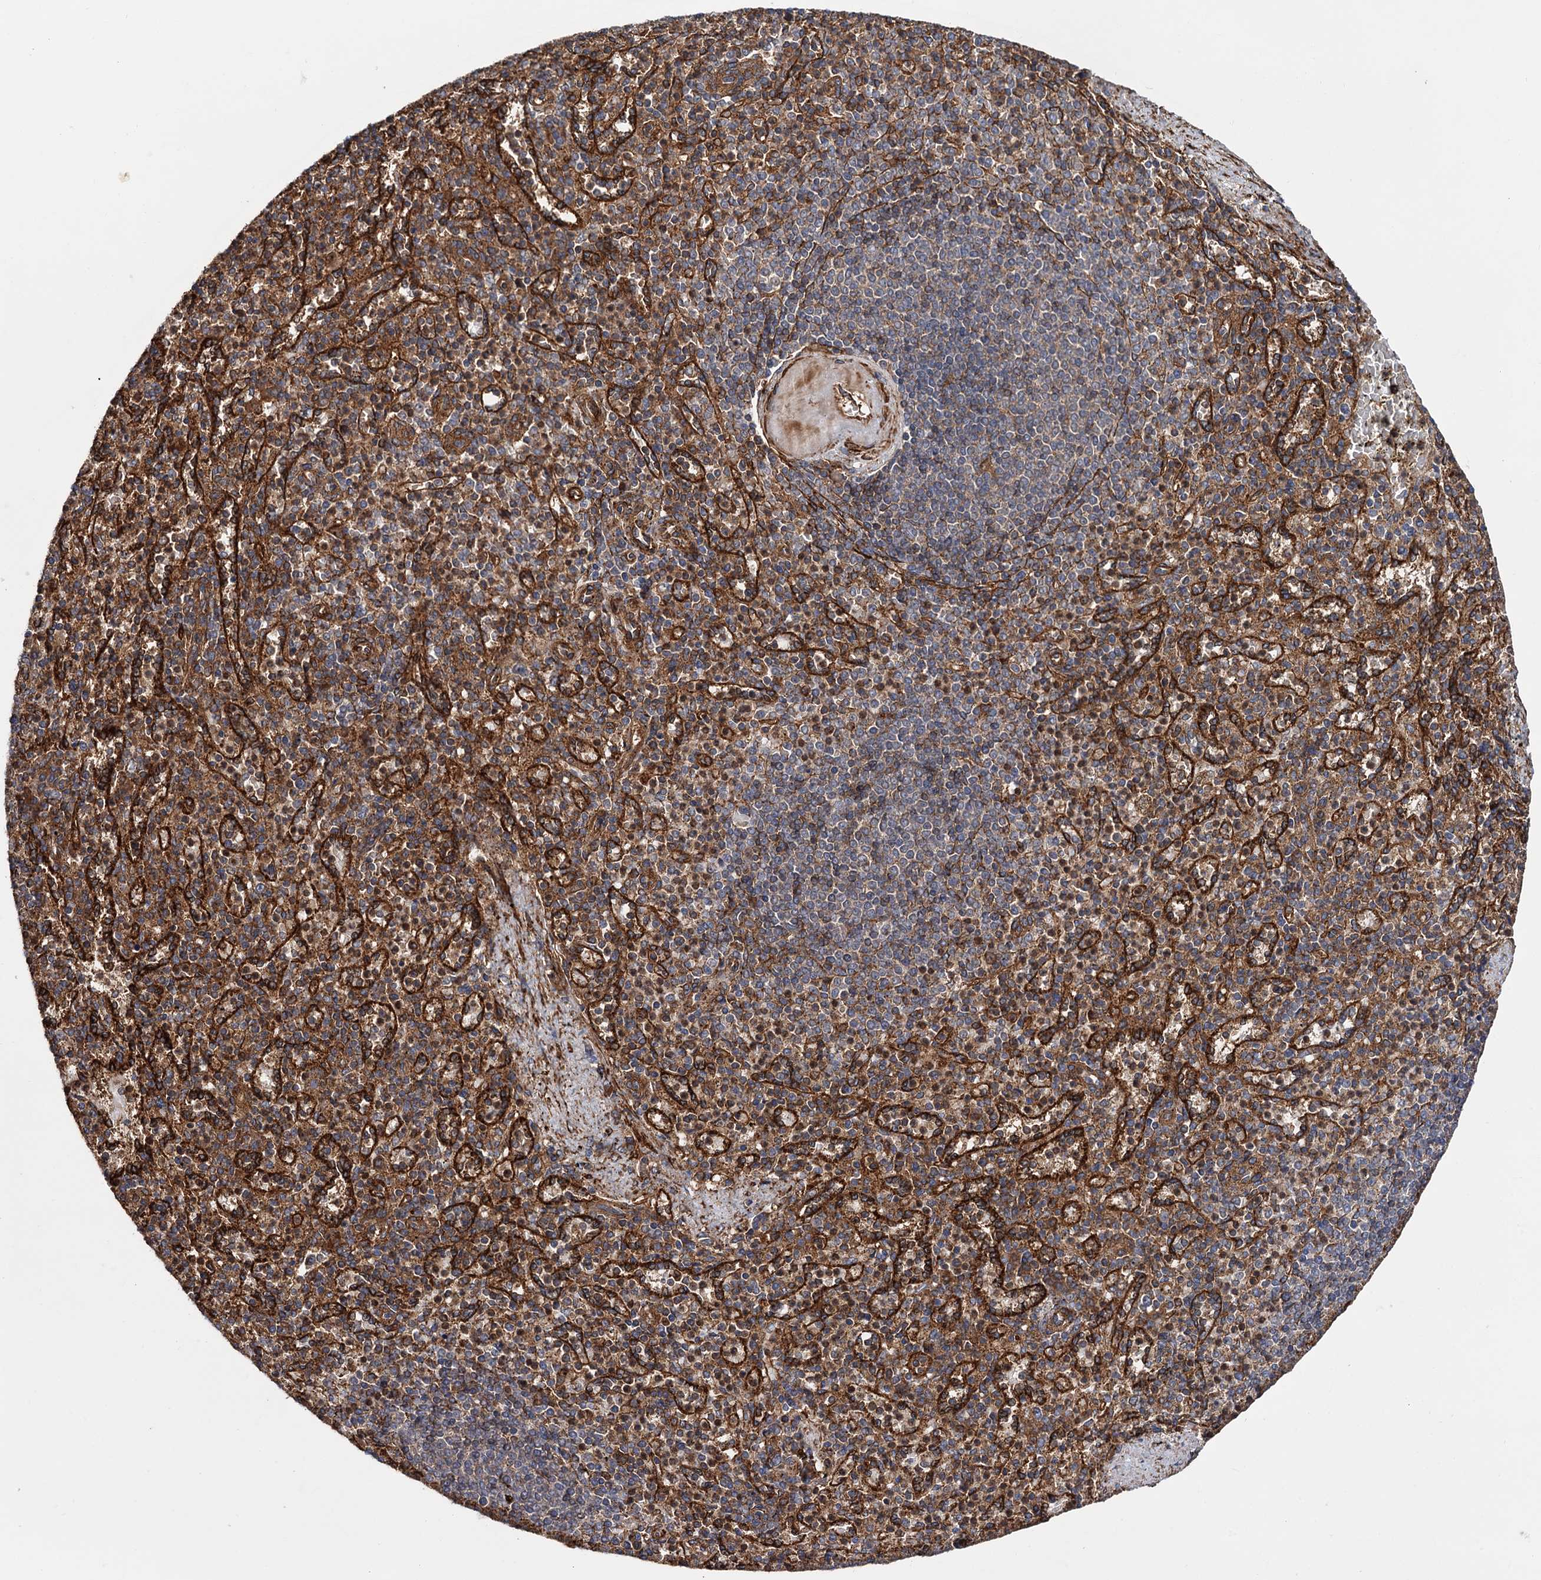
{"staining": {"intensity": "strong", "quantity": ">75%", "location": "cytoplasmic/membranous"}, "tissue": "spleen", "cell_type": "Cells in red pulp", "image_type": "normal", "snomed": [{"axis": "morphology", "description": "Normal tissue, NOS"}, {"axis": "topography", "description": "Spleen"}], "caption": "Cells in red pulp display strong cytoplasmic/membranous positivity in about >75% of cells in normal spleen.", "gene": "ATP8B4", "patient": {"sex": "female", "age": 74}}